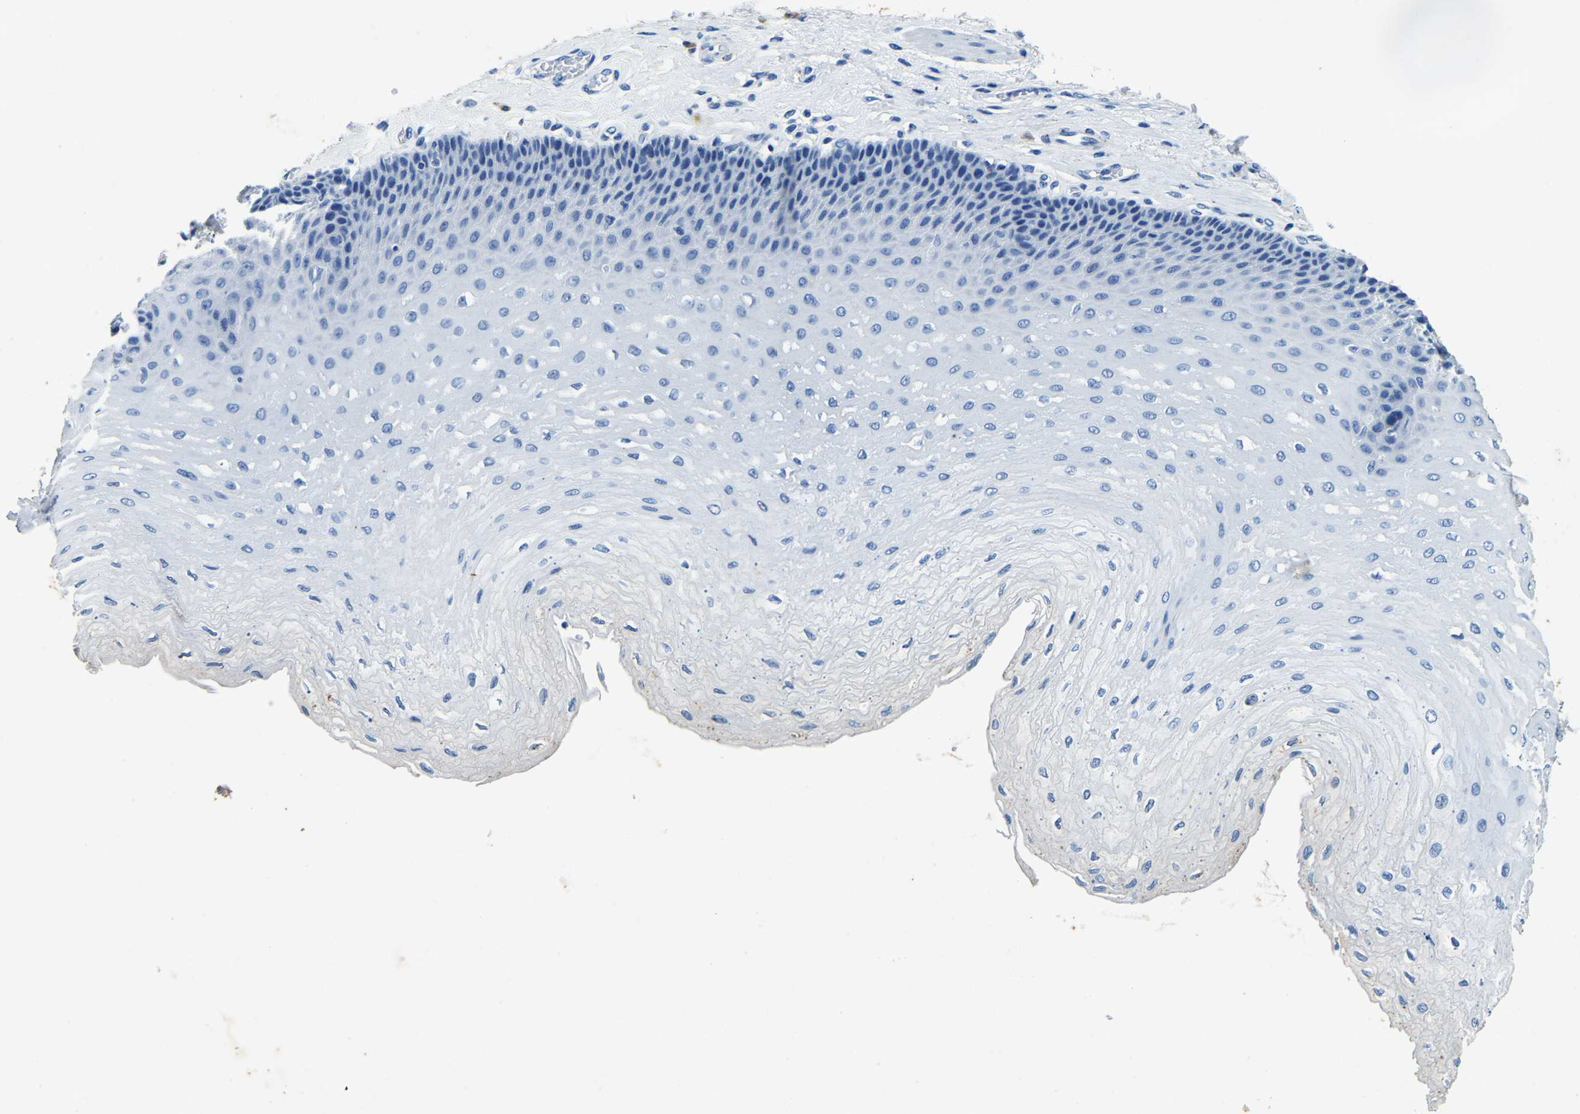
{"staining": {"intensity": "negative", "quantity": "none", "location": "none"}, "tissue": "esophagus", "cell_type": "Squamous epithelial cells", "image_type": "normal", "snomed": [{"axis": "morphology", "description": "Normal tissue, NOS"}, {"axis": "topography", "description": "Esophagus"}], "caption": "Immunohistochemistry of unremarkable esophagus shows no staining in squamous epithelial cells. (DAB (3,3'-diaminobenzidine) immunohistochemistry visualized using brightfield microscopy, high magnification).", "gene": "UBN2", "patient": {"sex": "female", "age": 72}}